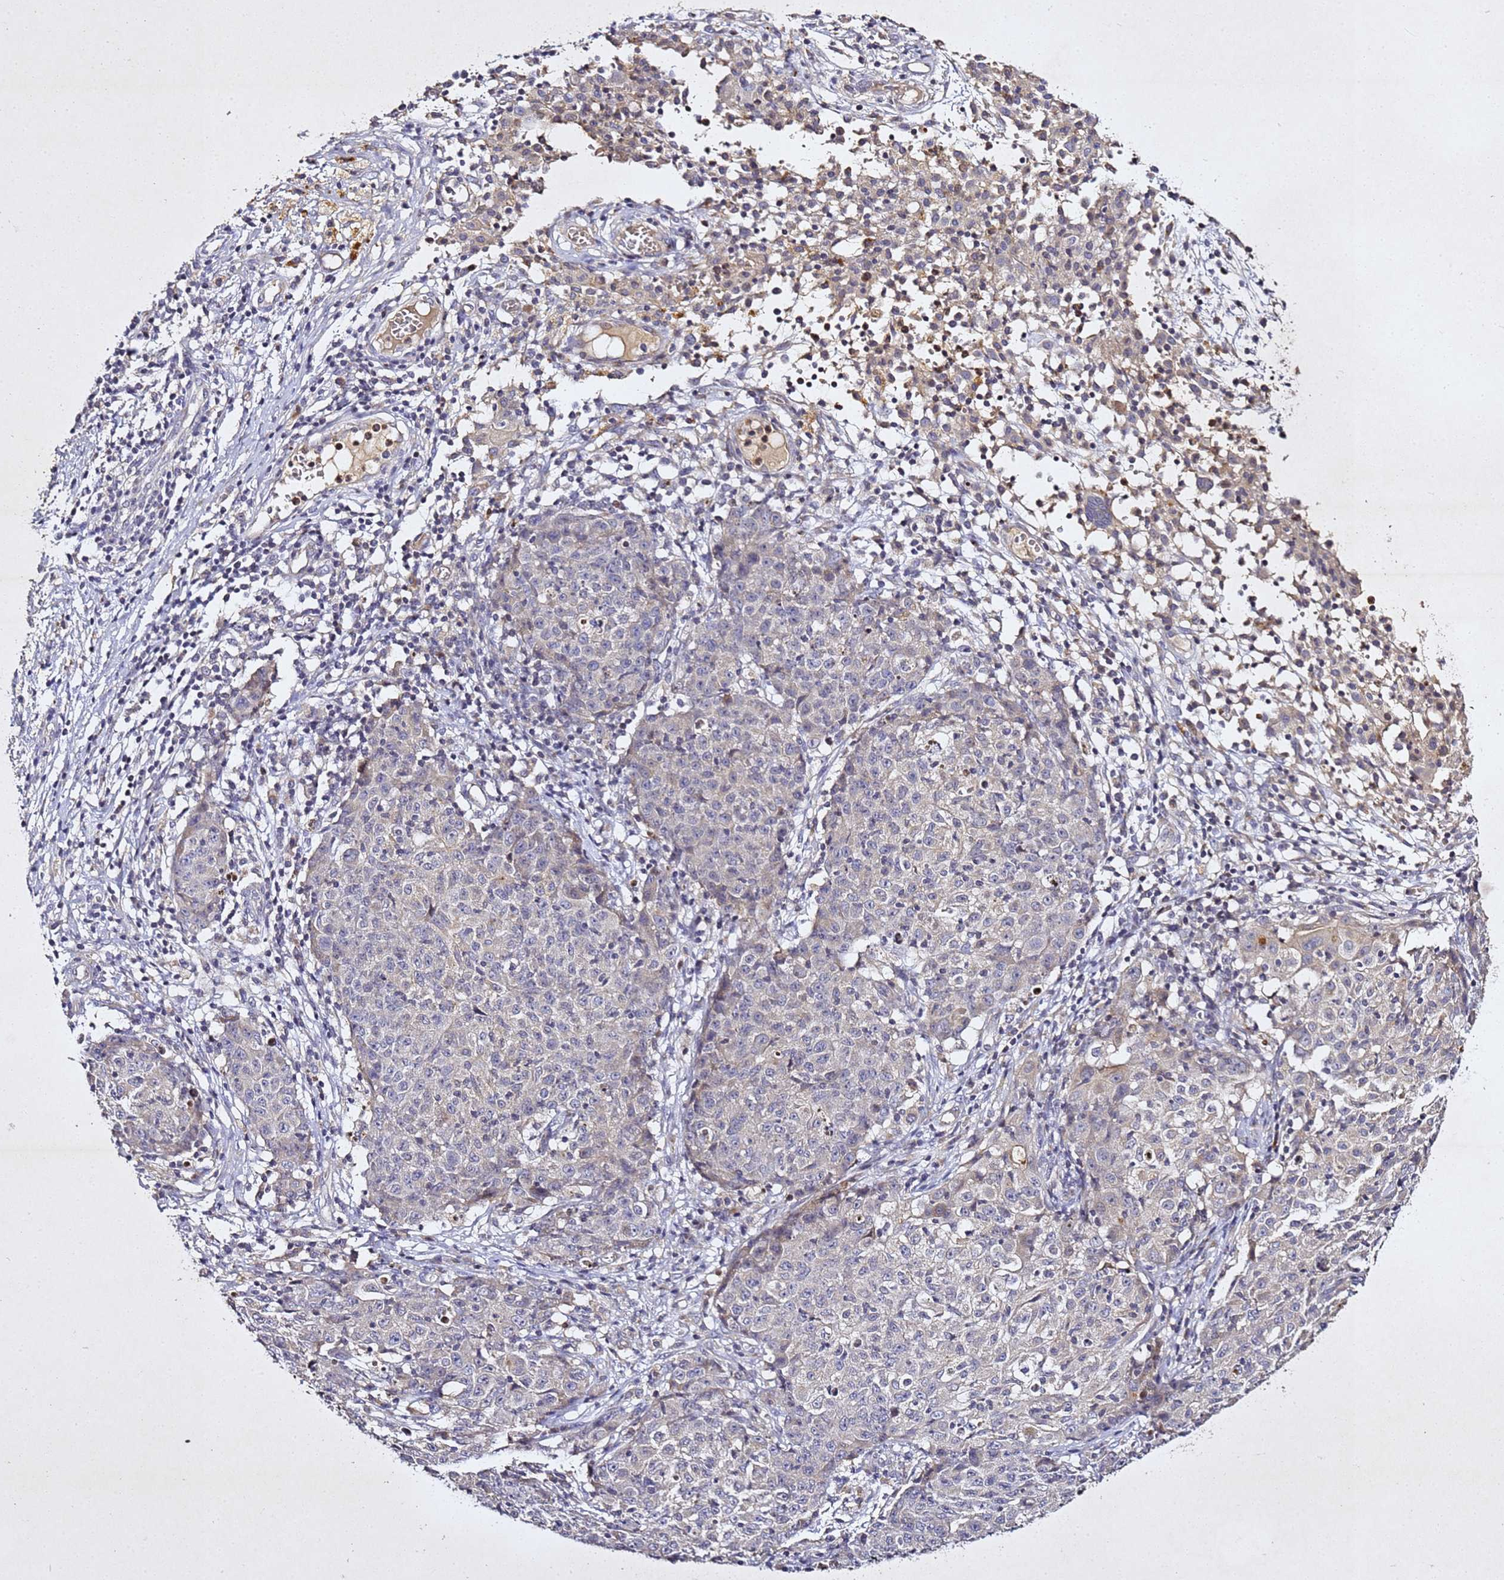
{"staining": {"intensity": "negative", "quantity": "none", "location": "none"}, "tissue": "ovarian cancer", "cell_type": "Tumor cells", "image_type": "cancer", "snomed": [{"axis": "morphology", "description": "Carcinoma, endometroid"}, {"axis": "topography", "description": "Ovary"}], "caption": "DAB (3,3'-diaminobenzidine) immunohistochemical staining of human ovarian cancer exhibits no significant expression in tumor cells. (DAB (3,3'-diaminobenzidine) immunohistochemistry (IHC) with hematoxylin counter stain).", "gene": "SV2B", "patient": {"sex": "female", "age": 42}}